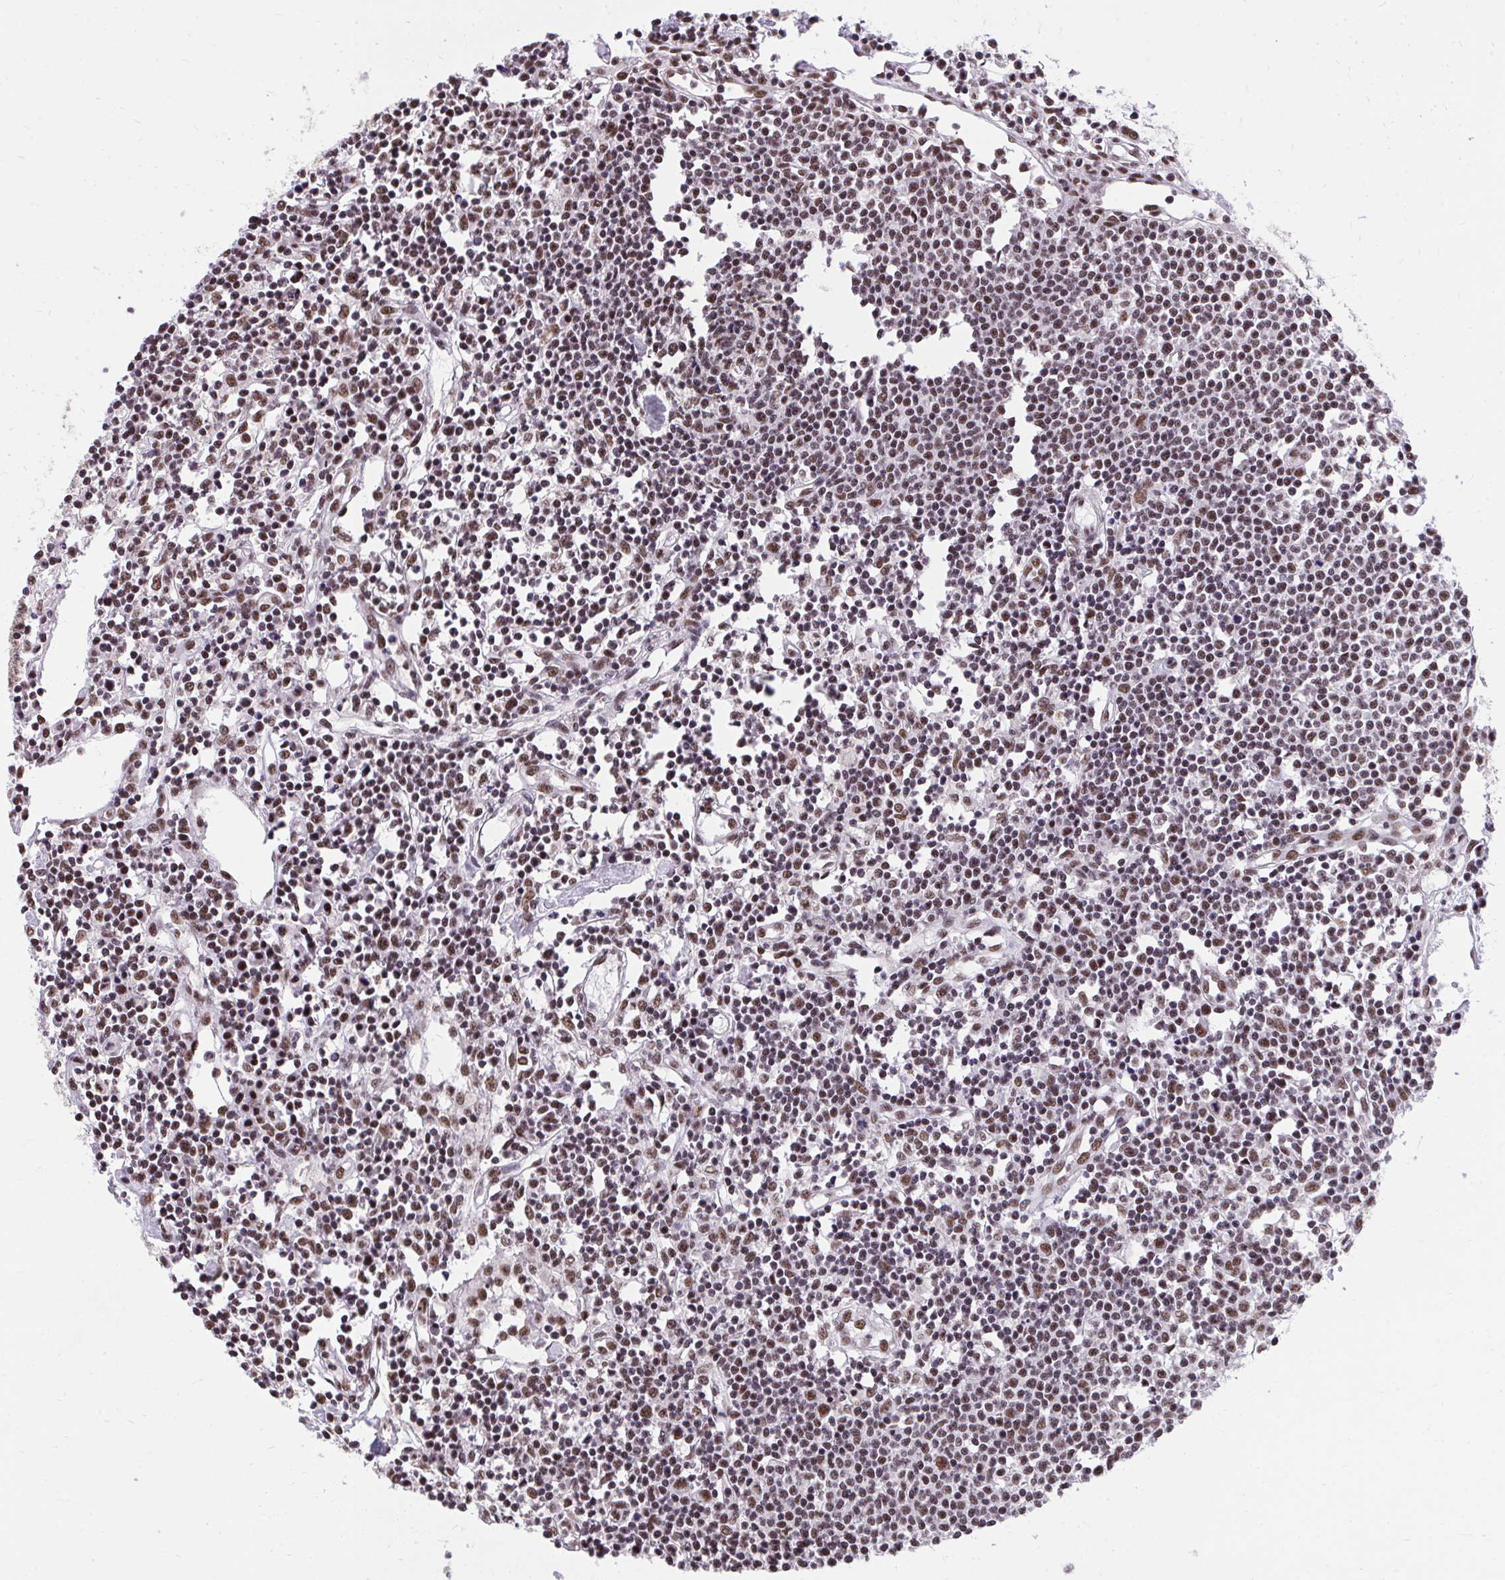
{"staining": {"intensity": "moderate", "quantity": ">75%", "location": "nuclear"}, "tissue": "lymph node", "cell_type": "Germinal center cells", "image_type": "normal", "snomed": [{"axis": "morphology", "description": "Normal tissue, NOS"}, {"axis": "topography", "description": "Lymph node"}], "caption": "High-power microscopy captured an IHC photomicrograph of normal lymph node, revealing moderate nuclear staining in approximately >75% of germinal center cells.", "gene": "SYNE4", "patient": {"sex": "female", "age": 78}}